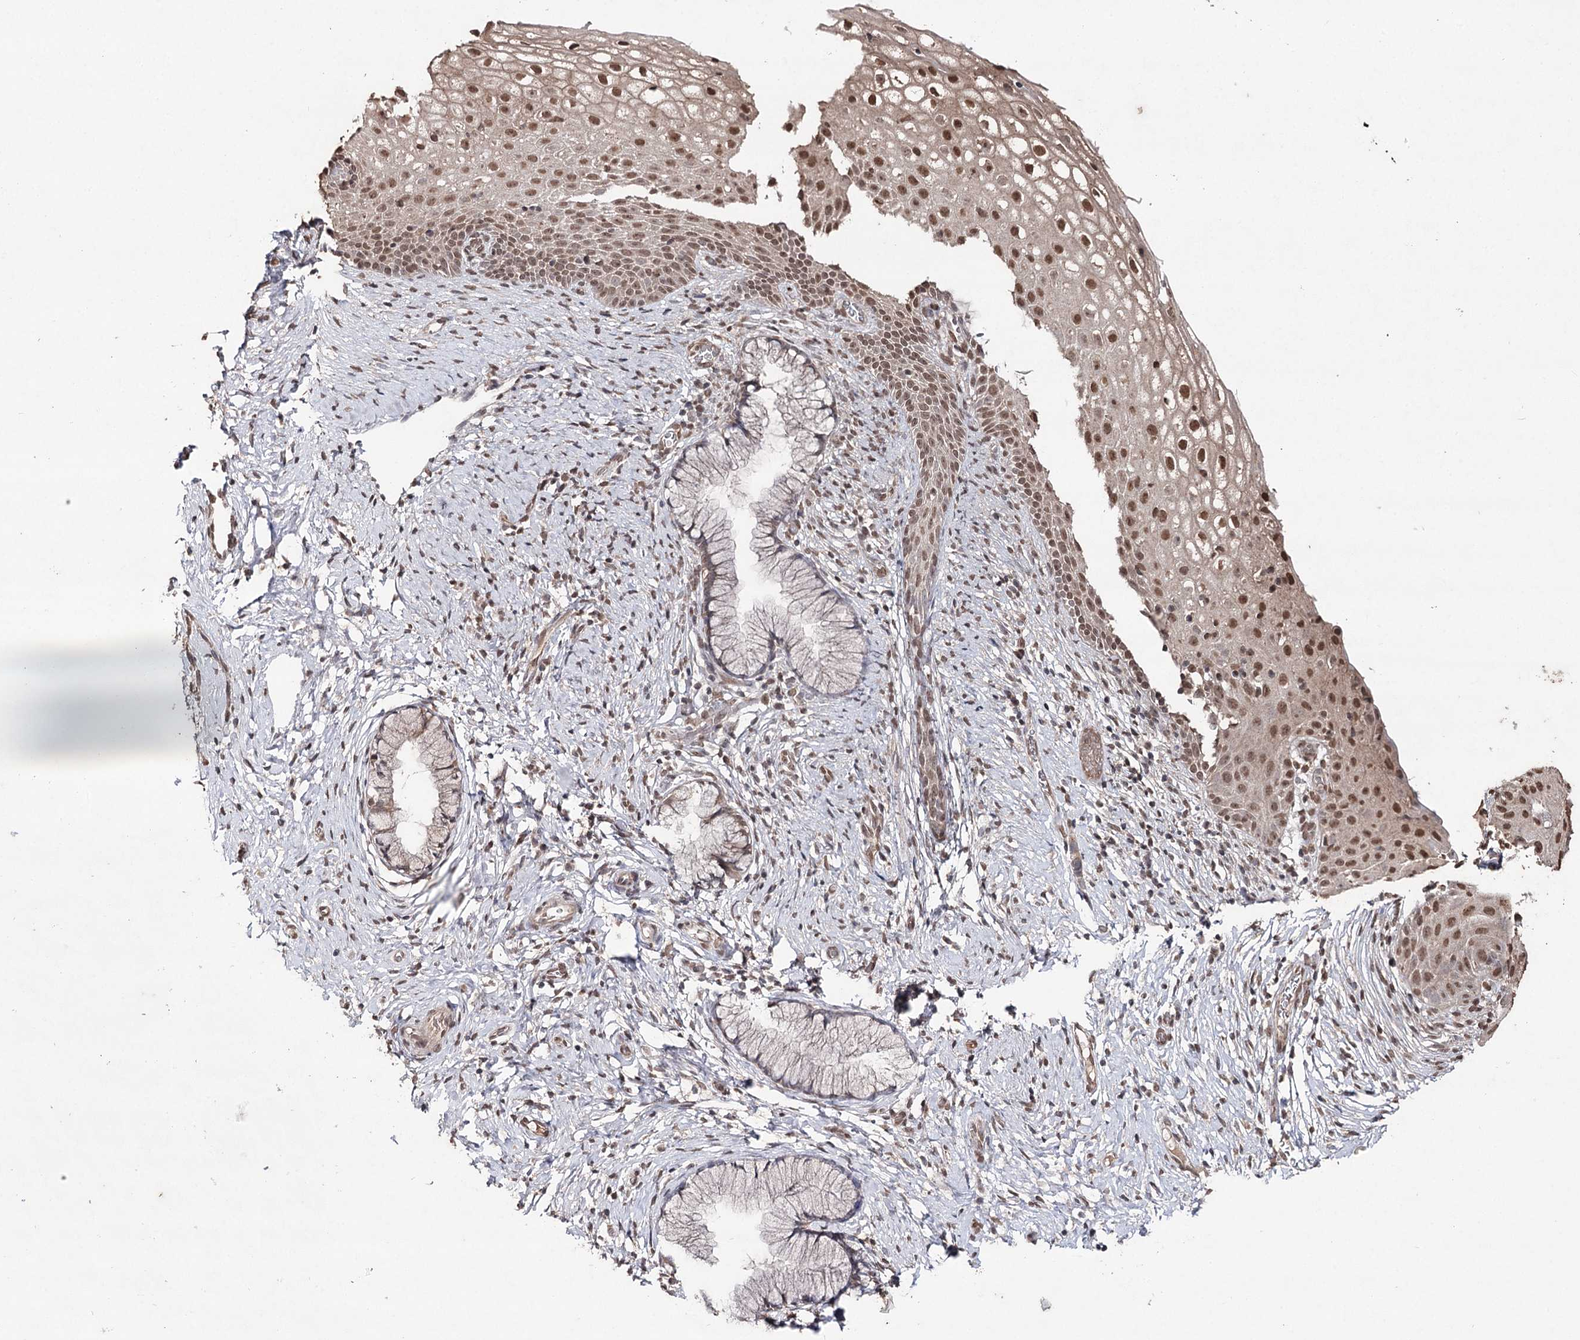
{"staining": {"intensity": "weak", "quantity": "<25%", "location": "cytoplasmic/membranous"}, "tissue": "cervix", "cell_type": "Glandular cells", "image_type": "normal", "snomed": [{"axis": "morphology", "description": "Normal tissue, NOS"}, {"axis": "topography", "description": "Cervix"}], "caption": "The histopathology image reveals no staining of glandular cells in benign cervix. (DAB immunohistochemistry visualized using brightfield microscopy, high magnification).", "gene": "ATG14", "patient": {"sex": "female", "age": 33}}